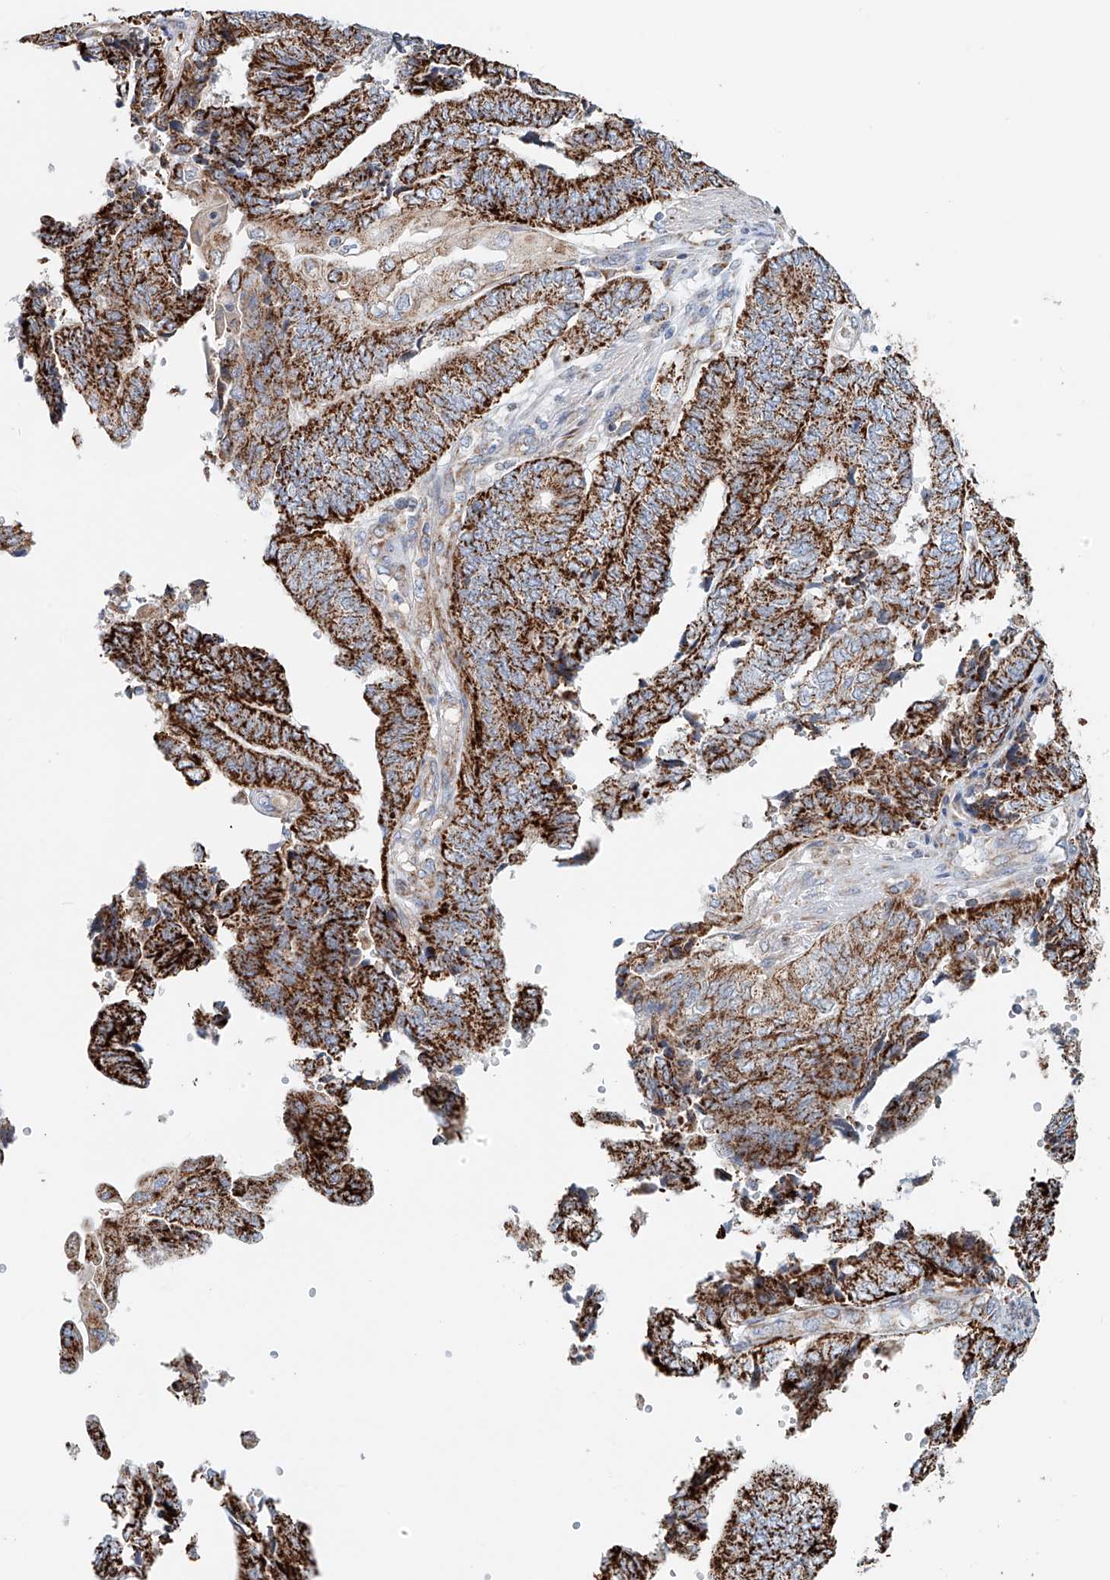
{"staining": {"intensity": "strong", "quantity": ">75%", "location": "cytoplasmic/membranous"}, "tissue": "endometrial cancer", "cell_type": "Tumor cells", "image_type": "cancer", "snomed": [{"axis": "morphology", "description": "Adenocarcinoma, NOS"}, {"axis": "topography", "description": "Uterus"}, {"axis": "topography", "description": "Endometrium"}], "caption": "Endometrial cancer stained with DAB (3,3'-diaminobenzidine) immunohistochemistry (IHC) demonstrates high levels of strong cytoplasmic/membranous positivity in about >75% of tumor cells.", "gene": "CARD10", "patient": {"sex": "female", "age": 70}}